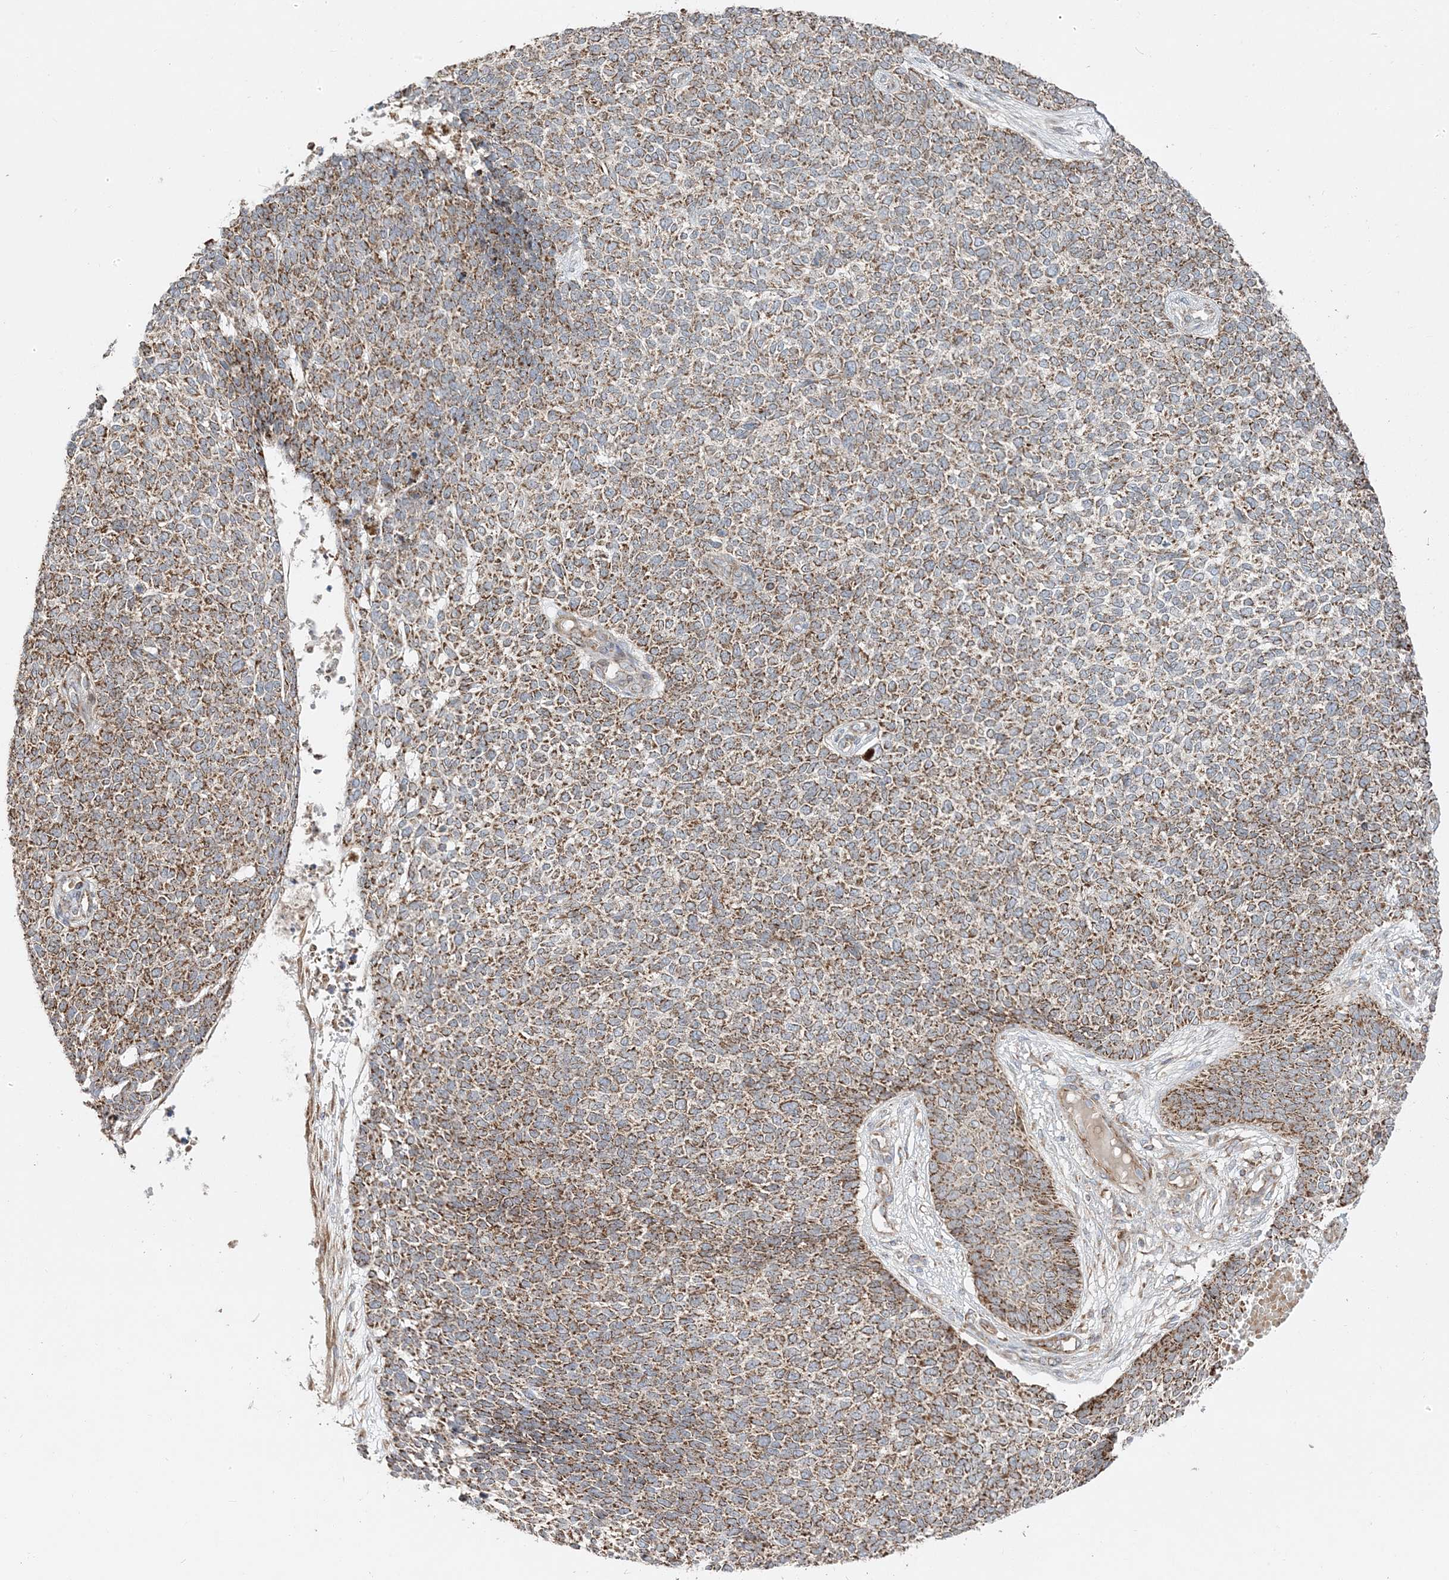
{"staining": {"intensity": "strong", "quantity": ">75%", "location": "cytoplasmic/membranous"}, "tissue": "skin cancer", "cell_type": "Tumor cells", "image_type": "cancer", "snomed": [{"axis": "morphology", "description": "Basal cell carcinoma"}, {"axis": "topography", "description": "Skin"}], "caption": "Immunohistochemical staining of human basal cell carcinoma (skin) shows strong cytoplasmic/membranous protein staining in about >75% of tumor cells.", "gene": "AARS2", "patient": {"sex": "female", "age": 84}}